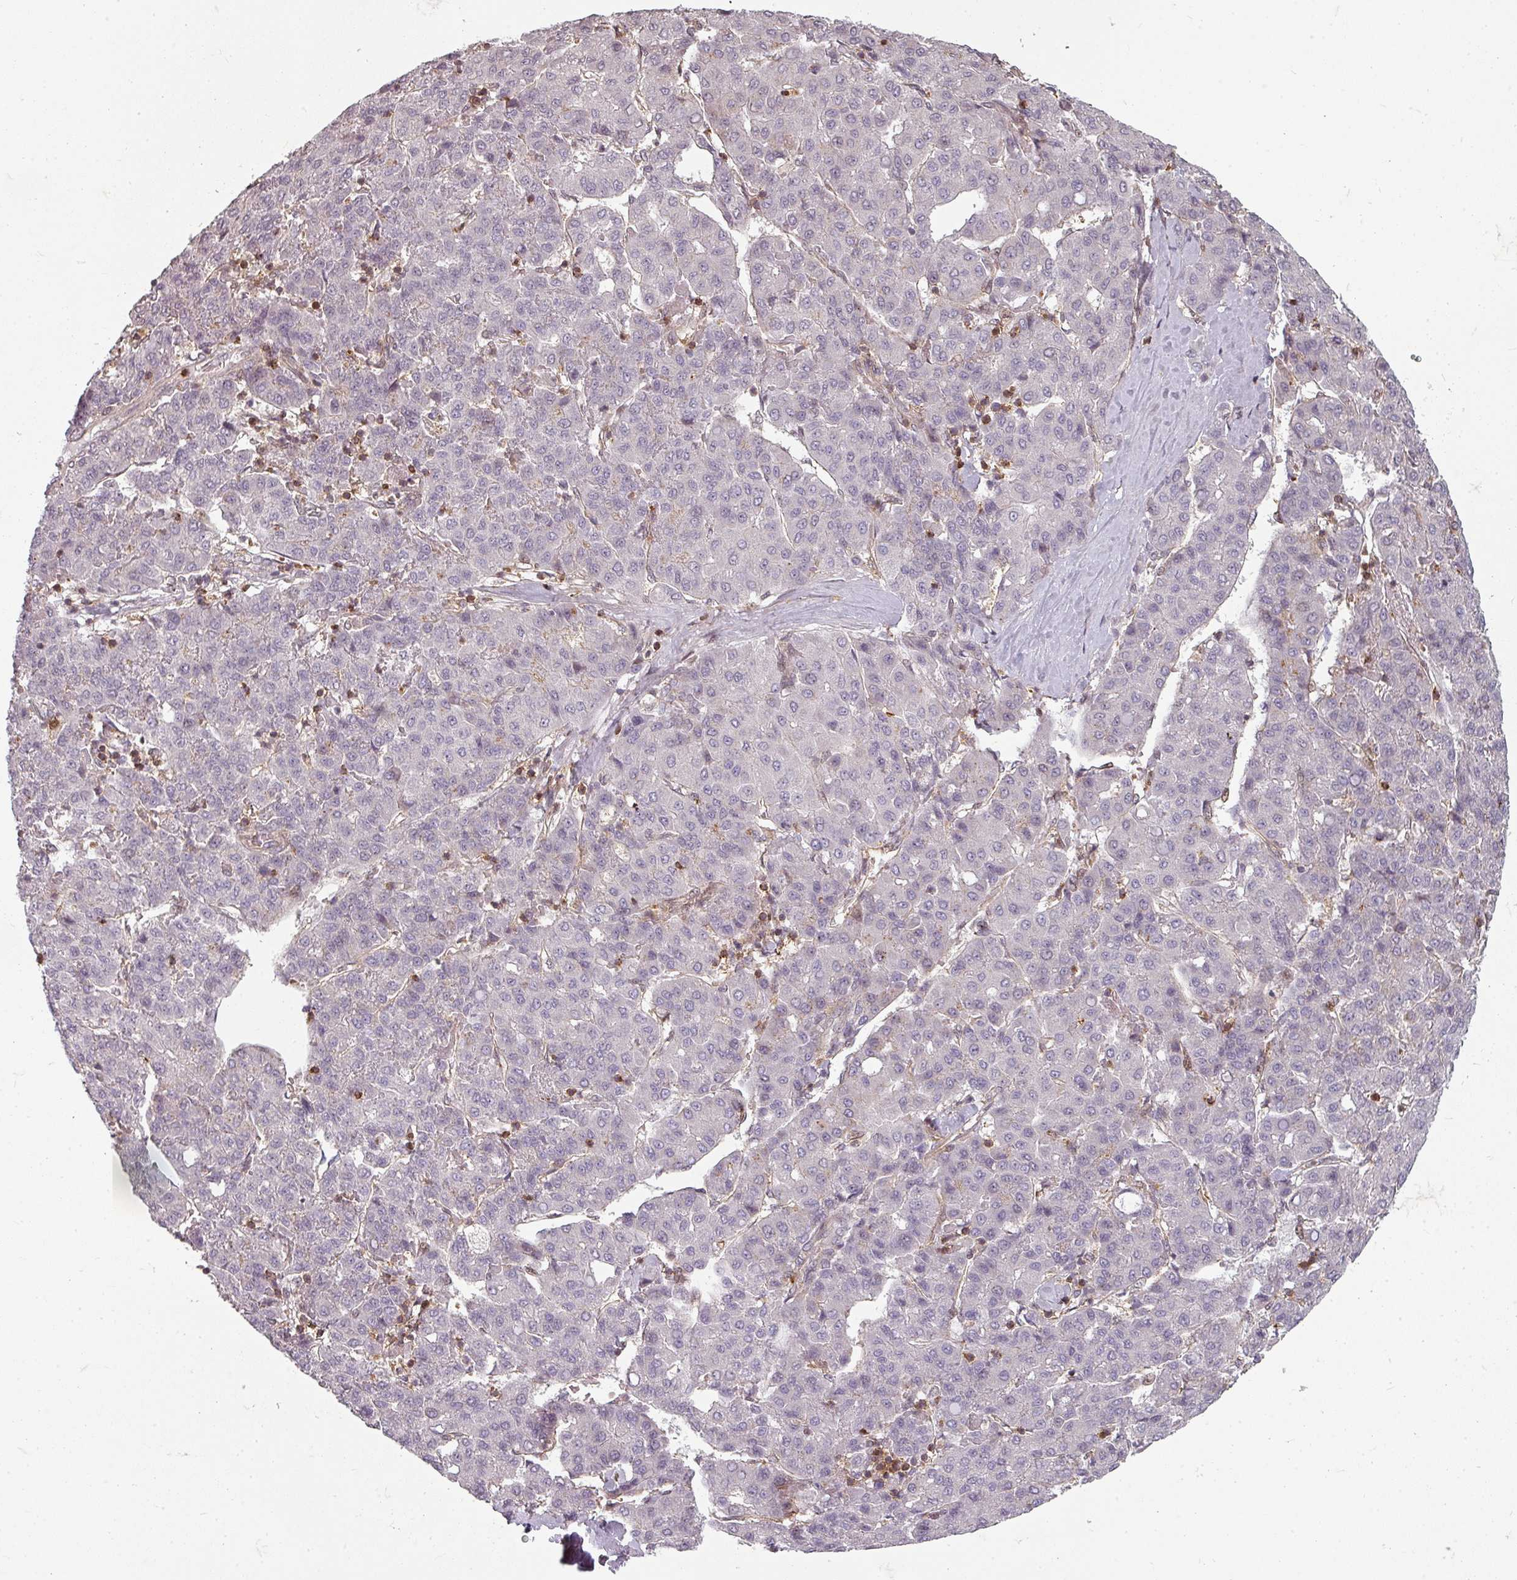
{"staining": {"intensity": "negative", "quantity": "none", "location": "none"}, "tissue": "liver cancer", "cell_type": "Tumor cells", "image_type": "cancer", "snomed": [{"axis": "morphology", "description": "Carcinoma, Hepatocellular, NOS"}, {"axis": "topography", "description": "Liver"}], "caption": "A photomicrograph of human liver hepatocellular carcinoma is negative for staining in tumor cells.", "gene": "CLIC1", "patient": {"sex": "male", "age": 65}}